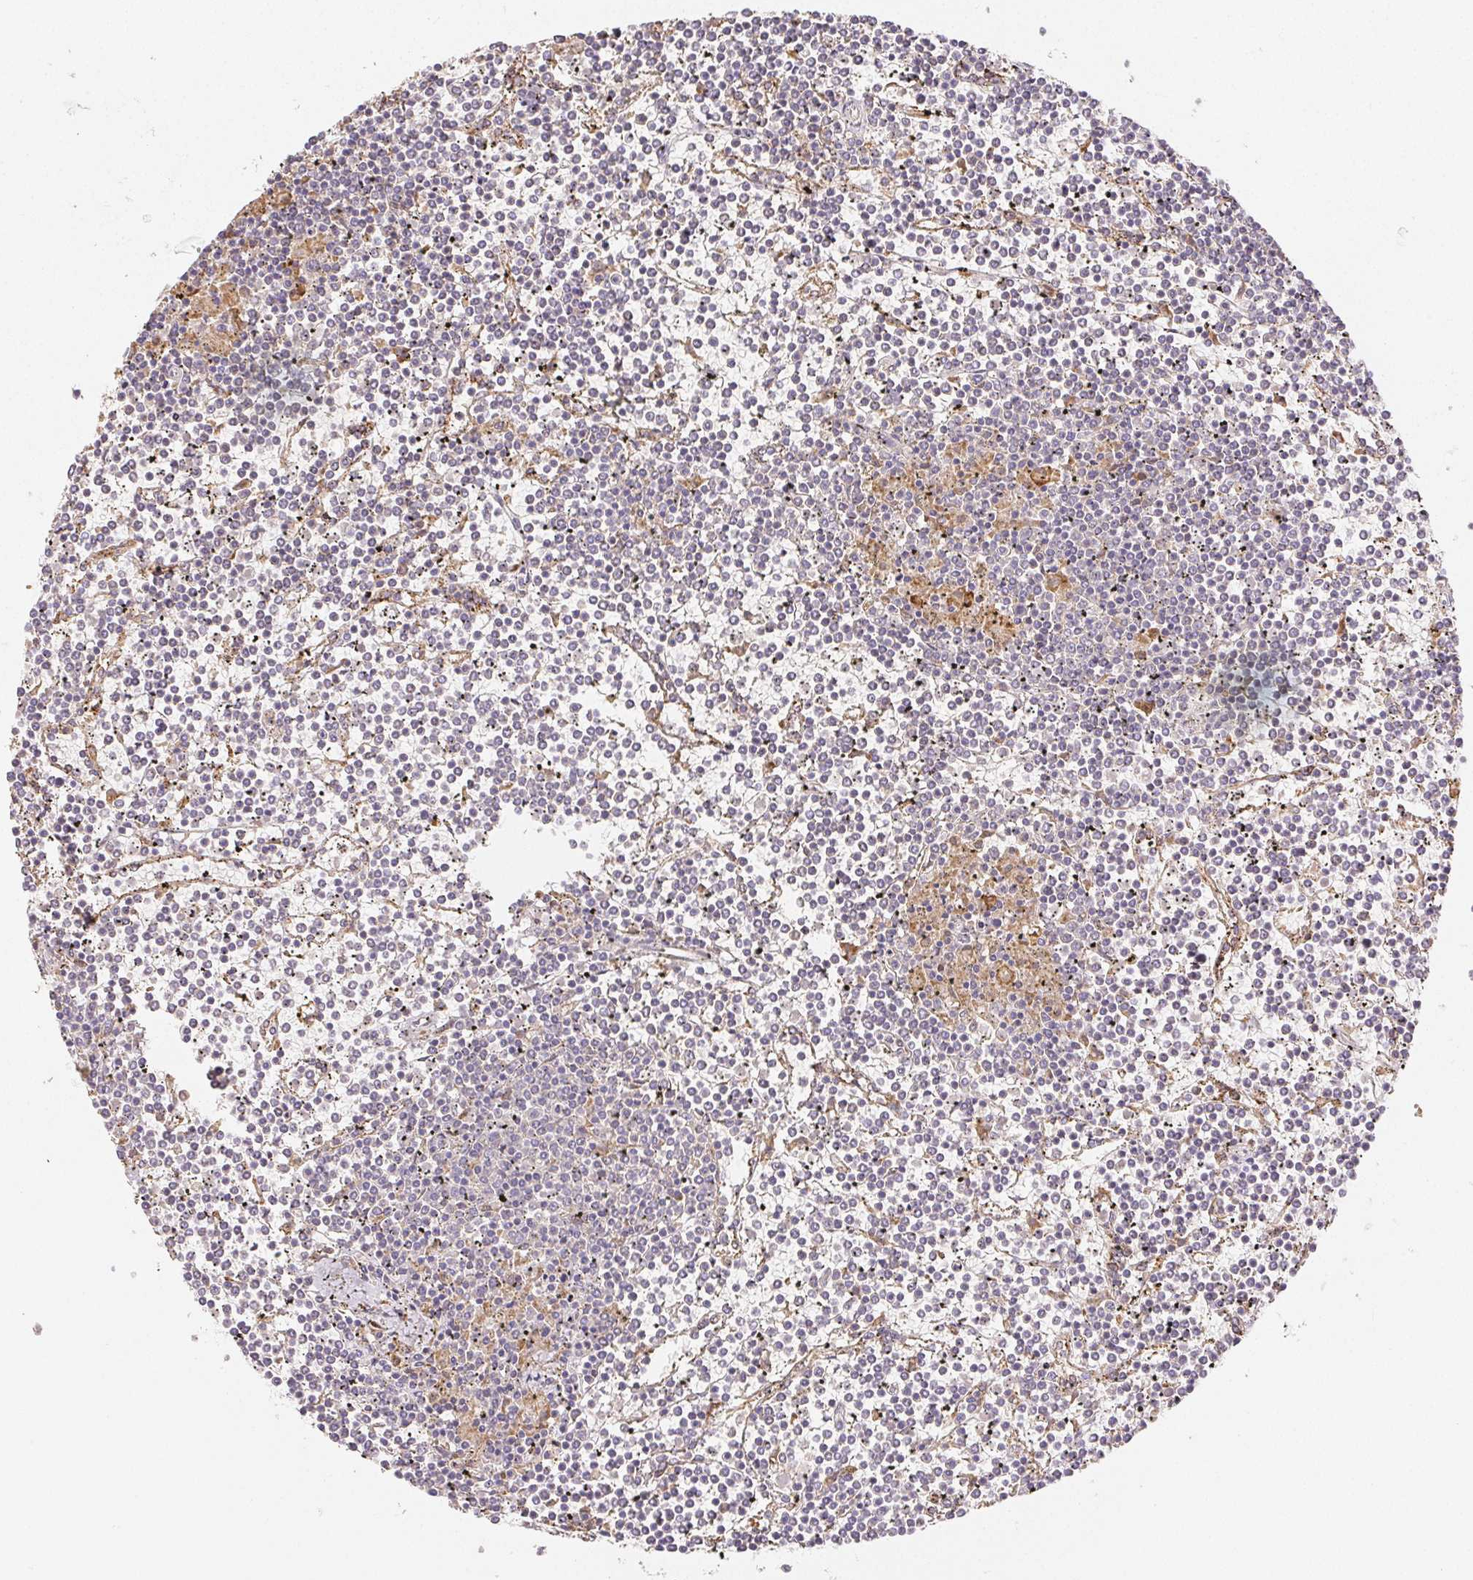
{"staining": {"intensity": "negative", "quantity": "none", "location": "none"}, "tissue": "lymphoma", "cell_type": "Tumor cells", "image_type": "cancer", "snomed": [{"axis": "morphology", "description": "Malignant lymphoma, non-Hodgkin's type, Low grade"}, {"axis": "topography", "description": "Spleen"}], "caption": "Tumor cells are negative for protein expression in human malignant lymphoma, non-Hodgkin's type (low-grade).", "gene": "ACVR1B", "patient": {"sex": "female", "age": 19}}